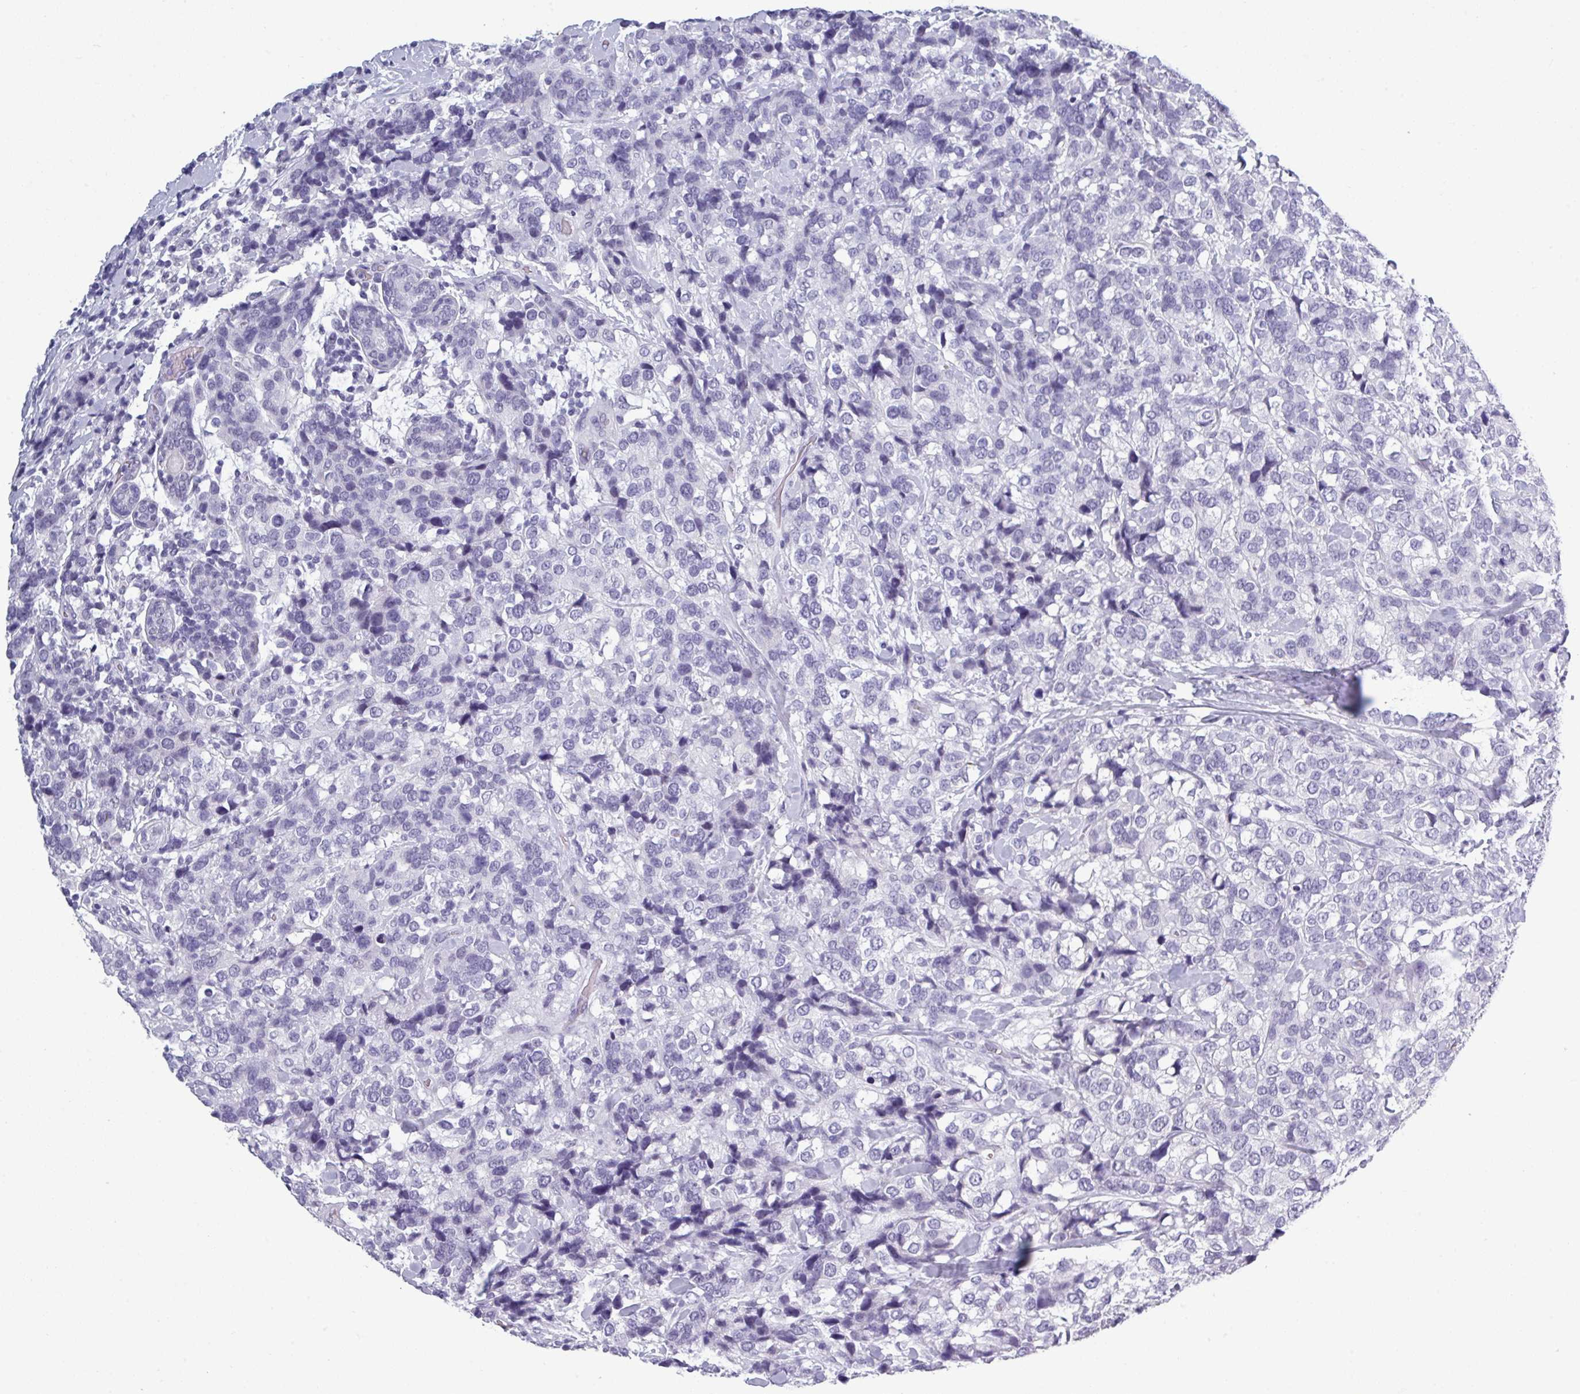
{"staining": {"intensity": "negative", "quantity": "none", "location": "none"}, "tissue": "breast cancer", "cell_type": "Tumor cells", "image_type": "cancer", "snomed": [{"axis": "morphology", "description": "Lobular carcinoma"}, {"axis": "topography", "description": "Breast"}], "caption": "High power microscopy histopathology image of an IHC photomicrograph of lobular carcinoma (breast), revealing no significant expression in tumor cells.", "gene": "SRGAP1", "patient": {"sex": "female", "age": 59}}